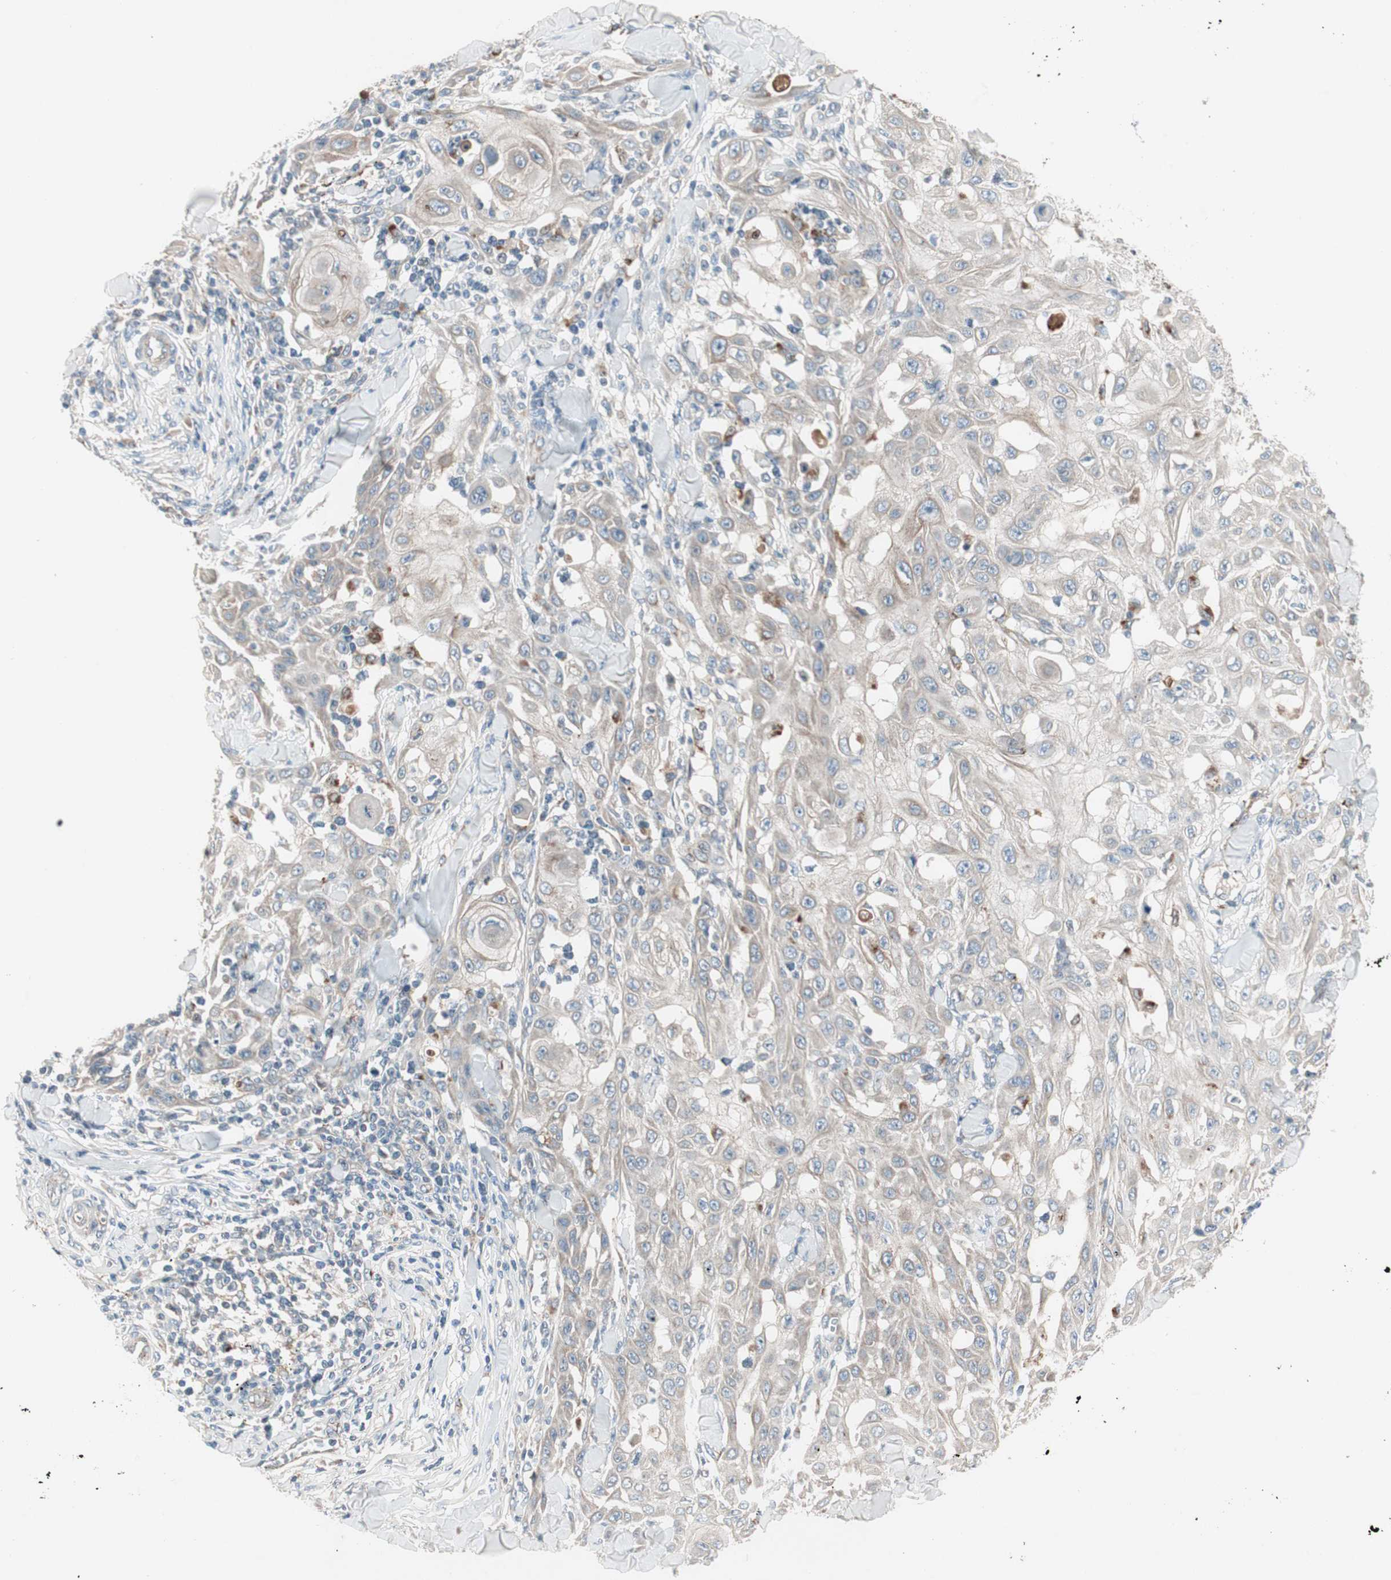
{"staining": {"intensity": "weak", "quantity": ">75%", "location": "cytoplasmic/membranous"}, "tissue": "skin cancer", "cell_type": "Tumor cells", "image_type": "cancer", "snomed": [{"axis": "morphology", "description": "Squamous cell carcinoma, NOS"}, {"axis": "topography", "description": "Skin"}], "caption": "A brown stain labels weak cytoplasmic/membranous expression of a protein in human skin cancer tumor cells.", "gene": "FGFR4", "patient": {"sex": "male", "age": 24}}